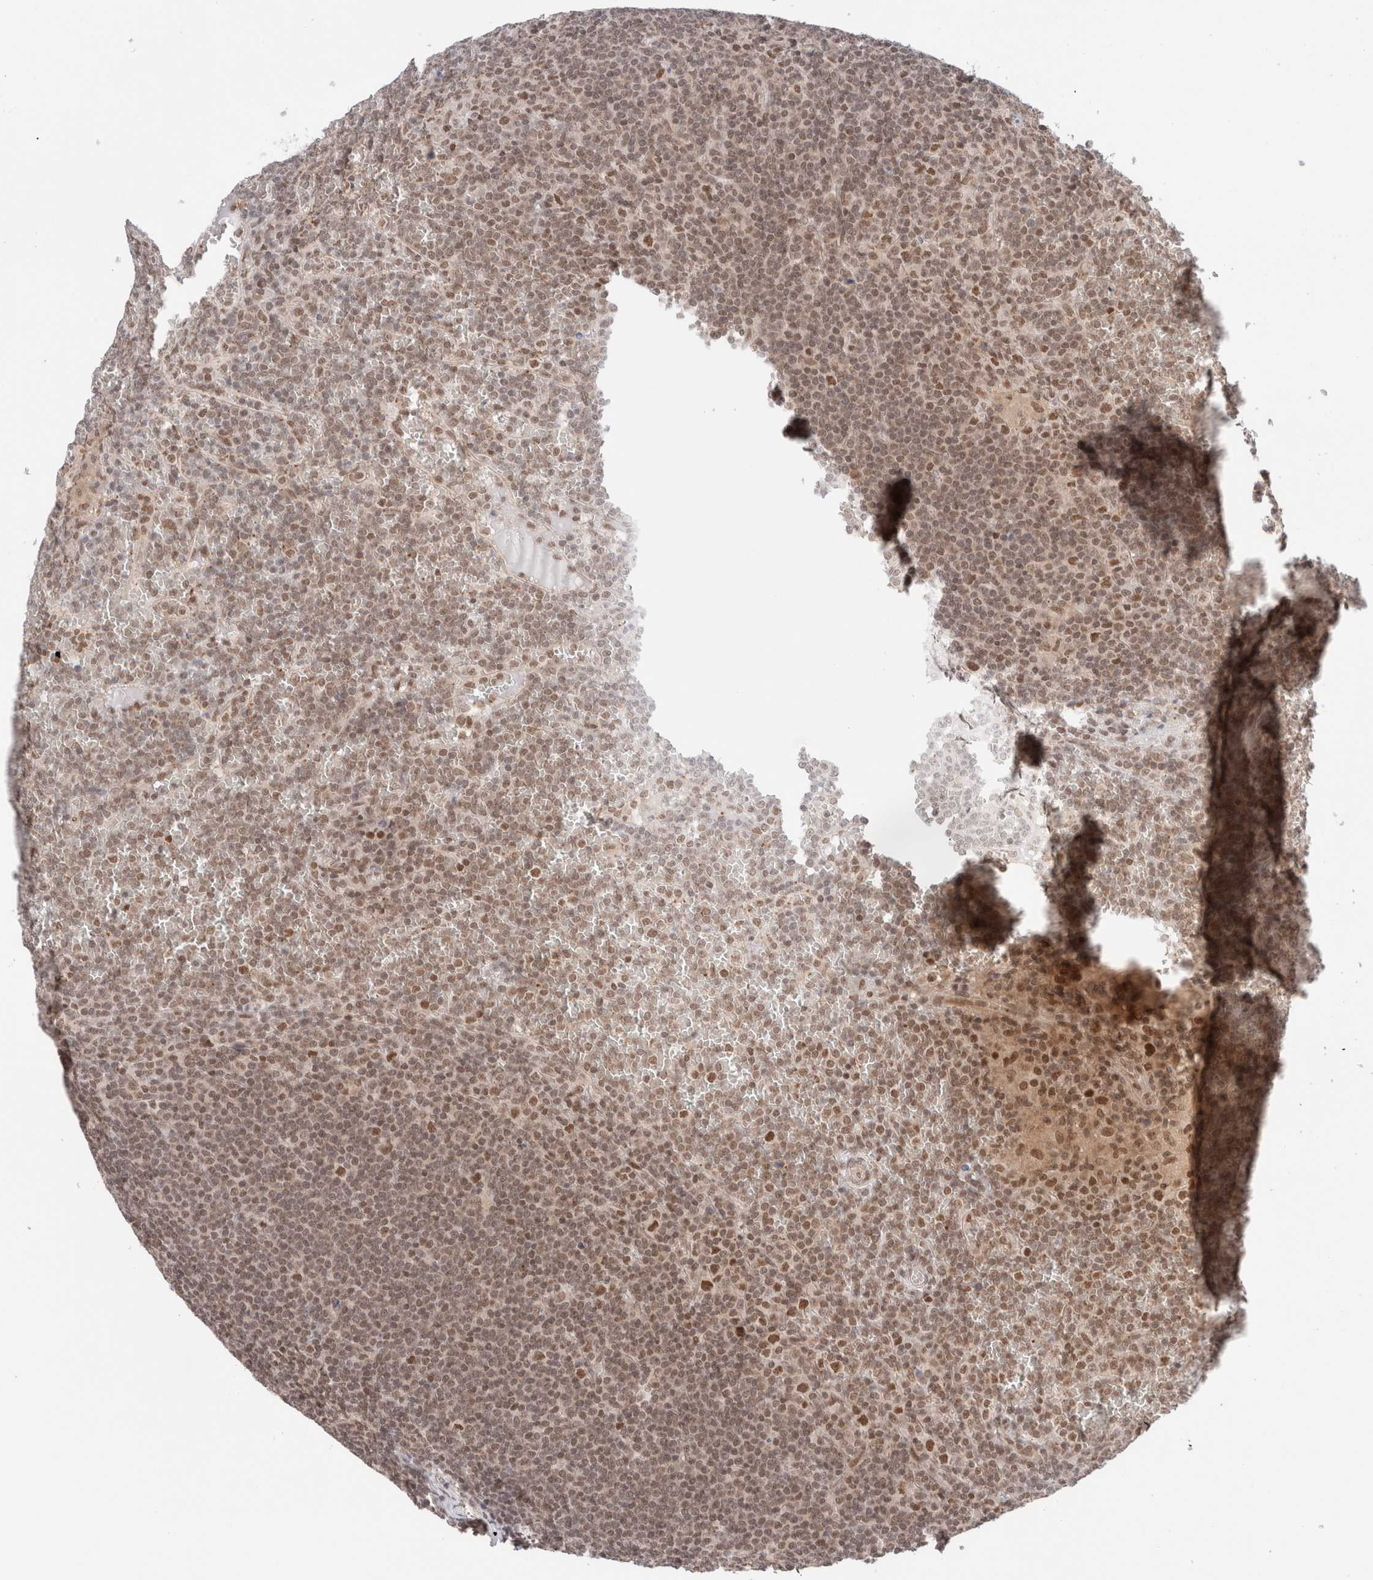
{"staining": {"intensity": "weak", "quantity": ">75%", "location": "nuclear"}, "tissue": "lymphoma", "cell_type": "Tumor cells", "image_type": "cancer", "snomed": [{"axis": "morphology", "description": "Malignant lymphoma, non-Hodgkin's type, Low grade"}, {"axis": "topography", "description": "Spleen"}], "caption": "Weak nuclear protein expression is seen in about >75% of tumor cells in low-grade malignant lymphoma, non-Hodgkin's type.", "gene": "GATAD2A", "patient": {"sex": "female", "age": 19}}